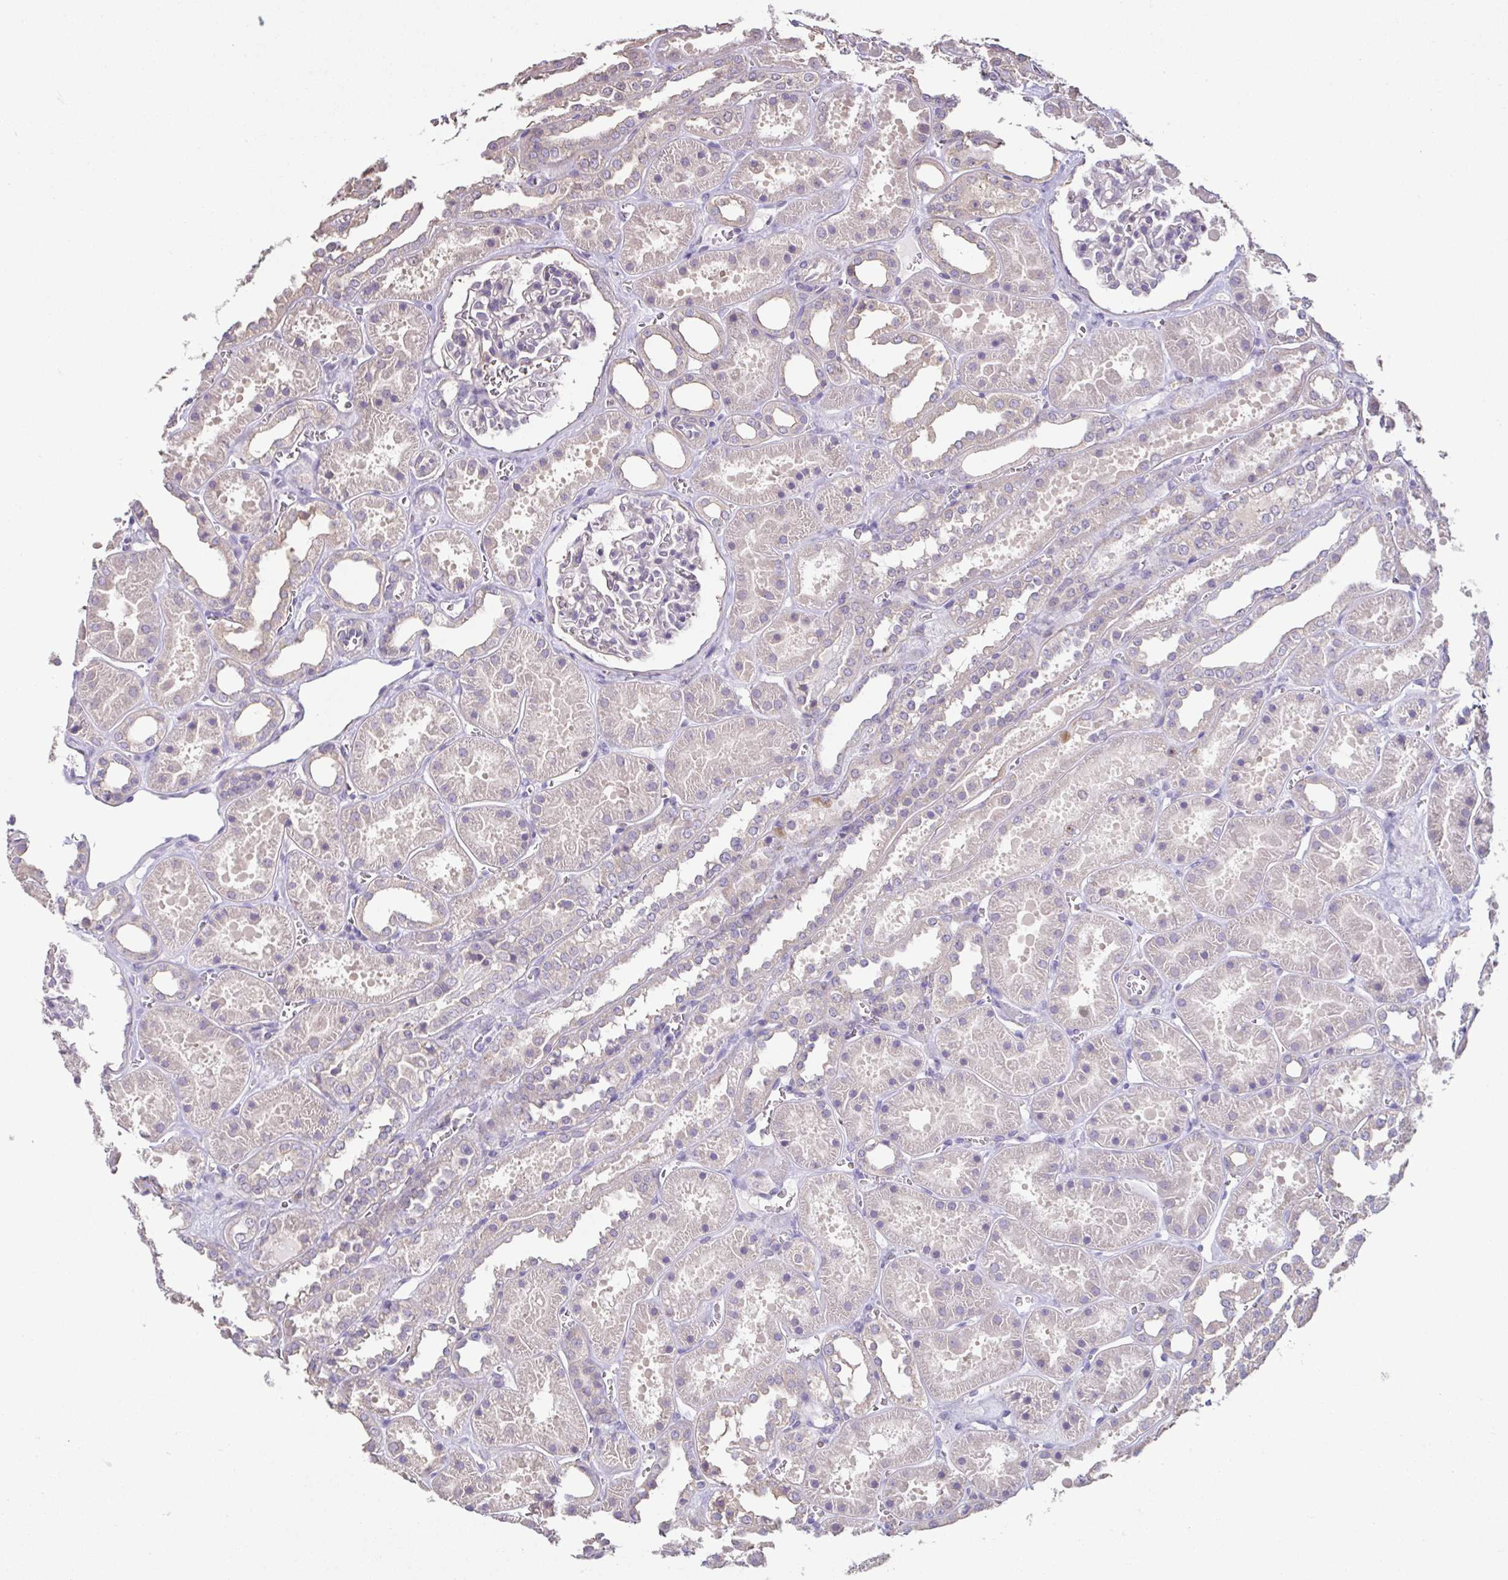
{"staining": {"intensity": "negative", "quantity": "none", "location": "none"}, "tissue": "kidney", "cell_type": "Cells in glomeruli", "image_type": "normal", "snomed": [{"axis": "morphology", "description": "Normal tissue, NOS"}, {"axis": "topography", "description": "Kidney"}], "caption": "Immunohistochemistry (IHC) of benign kidney reveals no positivity in cells in glomeruli.", "gene": "ACTRT2", "patient": {"sex": "female", "age": 41}}